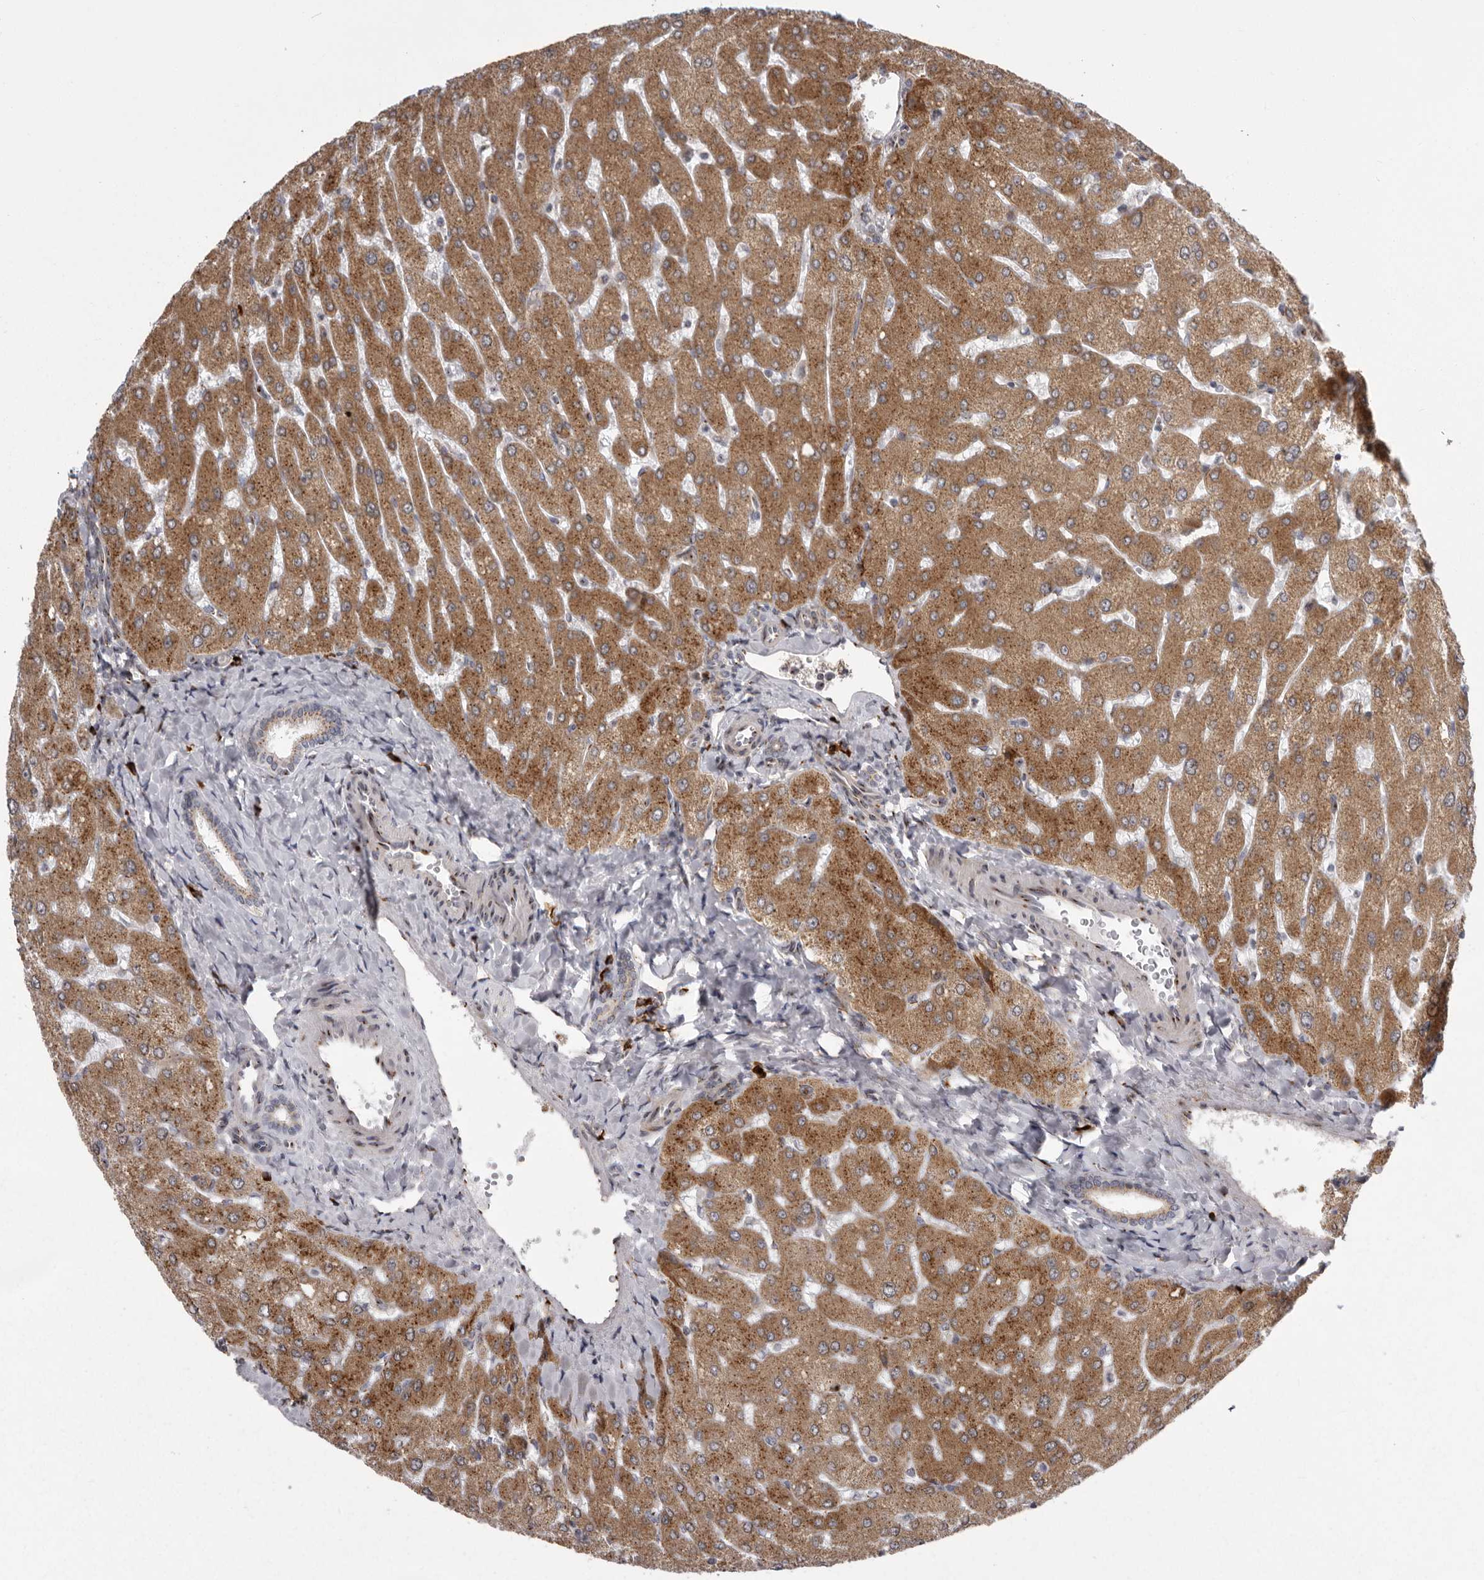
{"staining": {"intensity": "weak", "quantity": ">75%", "location": "cytoplasmic/membranous"}, "tissue": "liver", "cell_type": "Cholangiocytes", "image_type": "normal", "snomed": [{"axis": "morphology", "description": "Normal tissue, NOS"}, {"axis": "topography", "description": "Liver"}], "caption": "The photomicrograph exhibits staining of benign liver, revealing weak cytoplasmic/membranous protein staining (brown color) within cholangiocytes. The staining is performed using DAB (3,3'-diaminobenzidine) brown chromogen to label protein expression. The nuclei are counter-stained blue using hematoxylin.", "gene": "WDR47", "patient": {"sex": "male", "age": 55}}